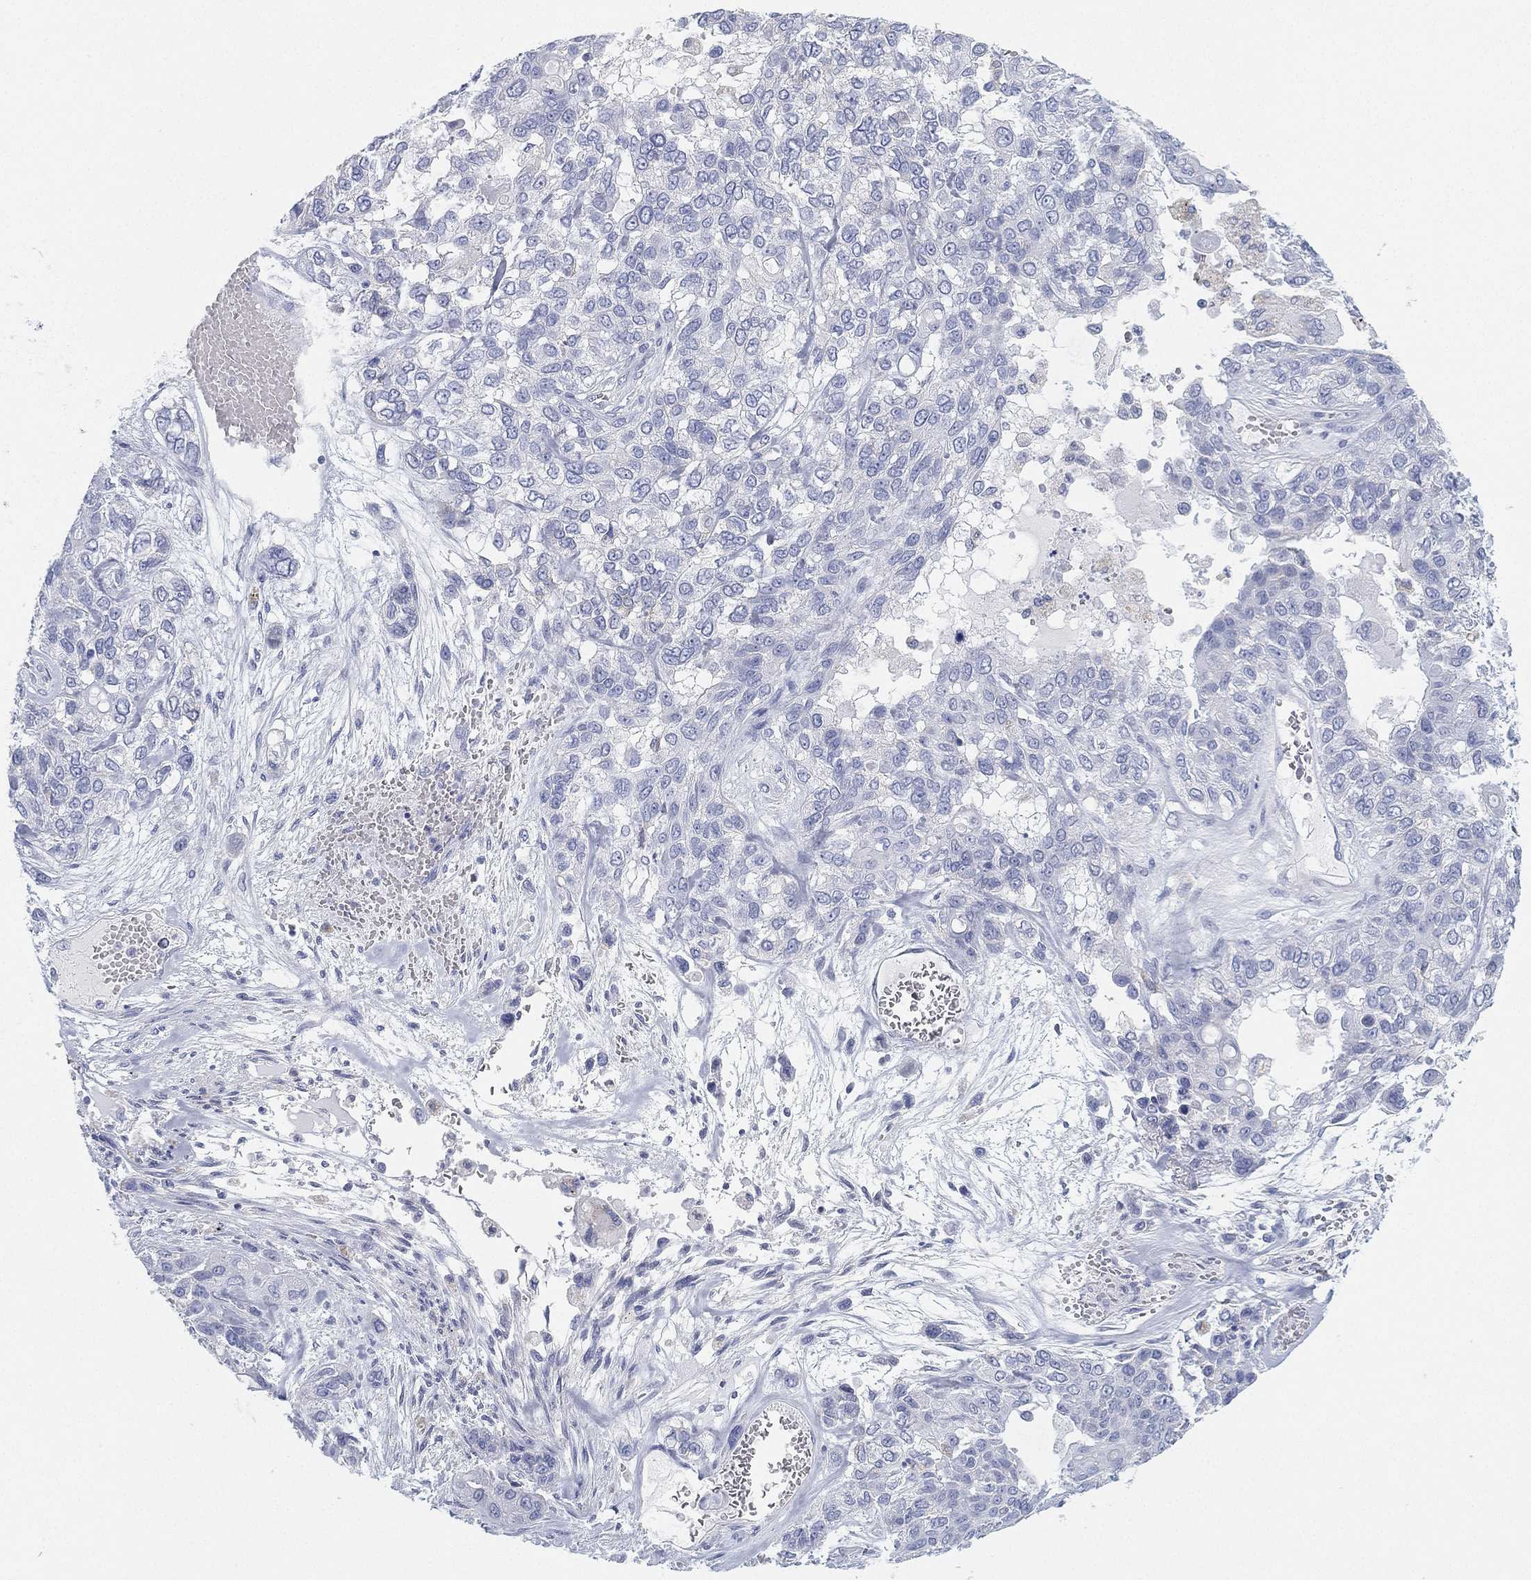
{"staining": {"intensity": "negative", "quantity": "none", "location": "none"}, "tissue": "lung cancer", "cell_type": "Tumor cells", "image_type": "cancer", "snomed": [{"axis": "morphology", "description": "Squamous cell carcinoma, NOS"}, {"axis": "topography", "description": "Lung"}], "caption": "Tumor cells are negative for brown protein staining in squamous cell carcinoma (lung).", "gene": "GPR61", "patient": {"sex": "female", "age": 70}}